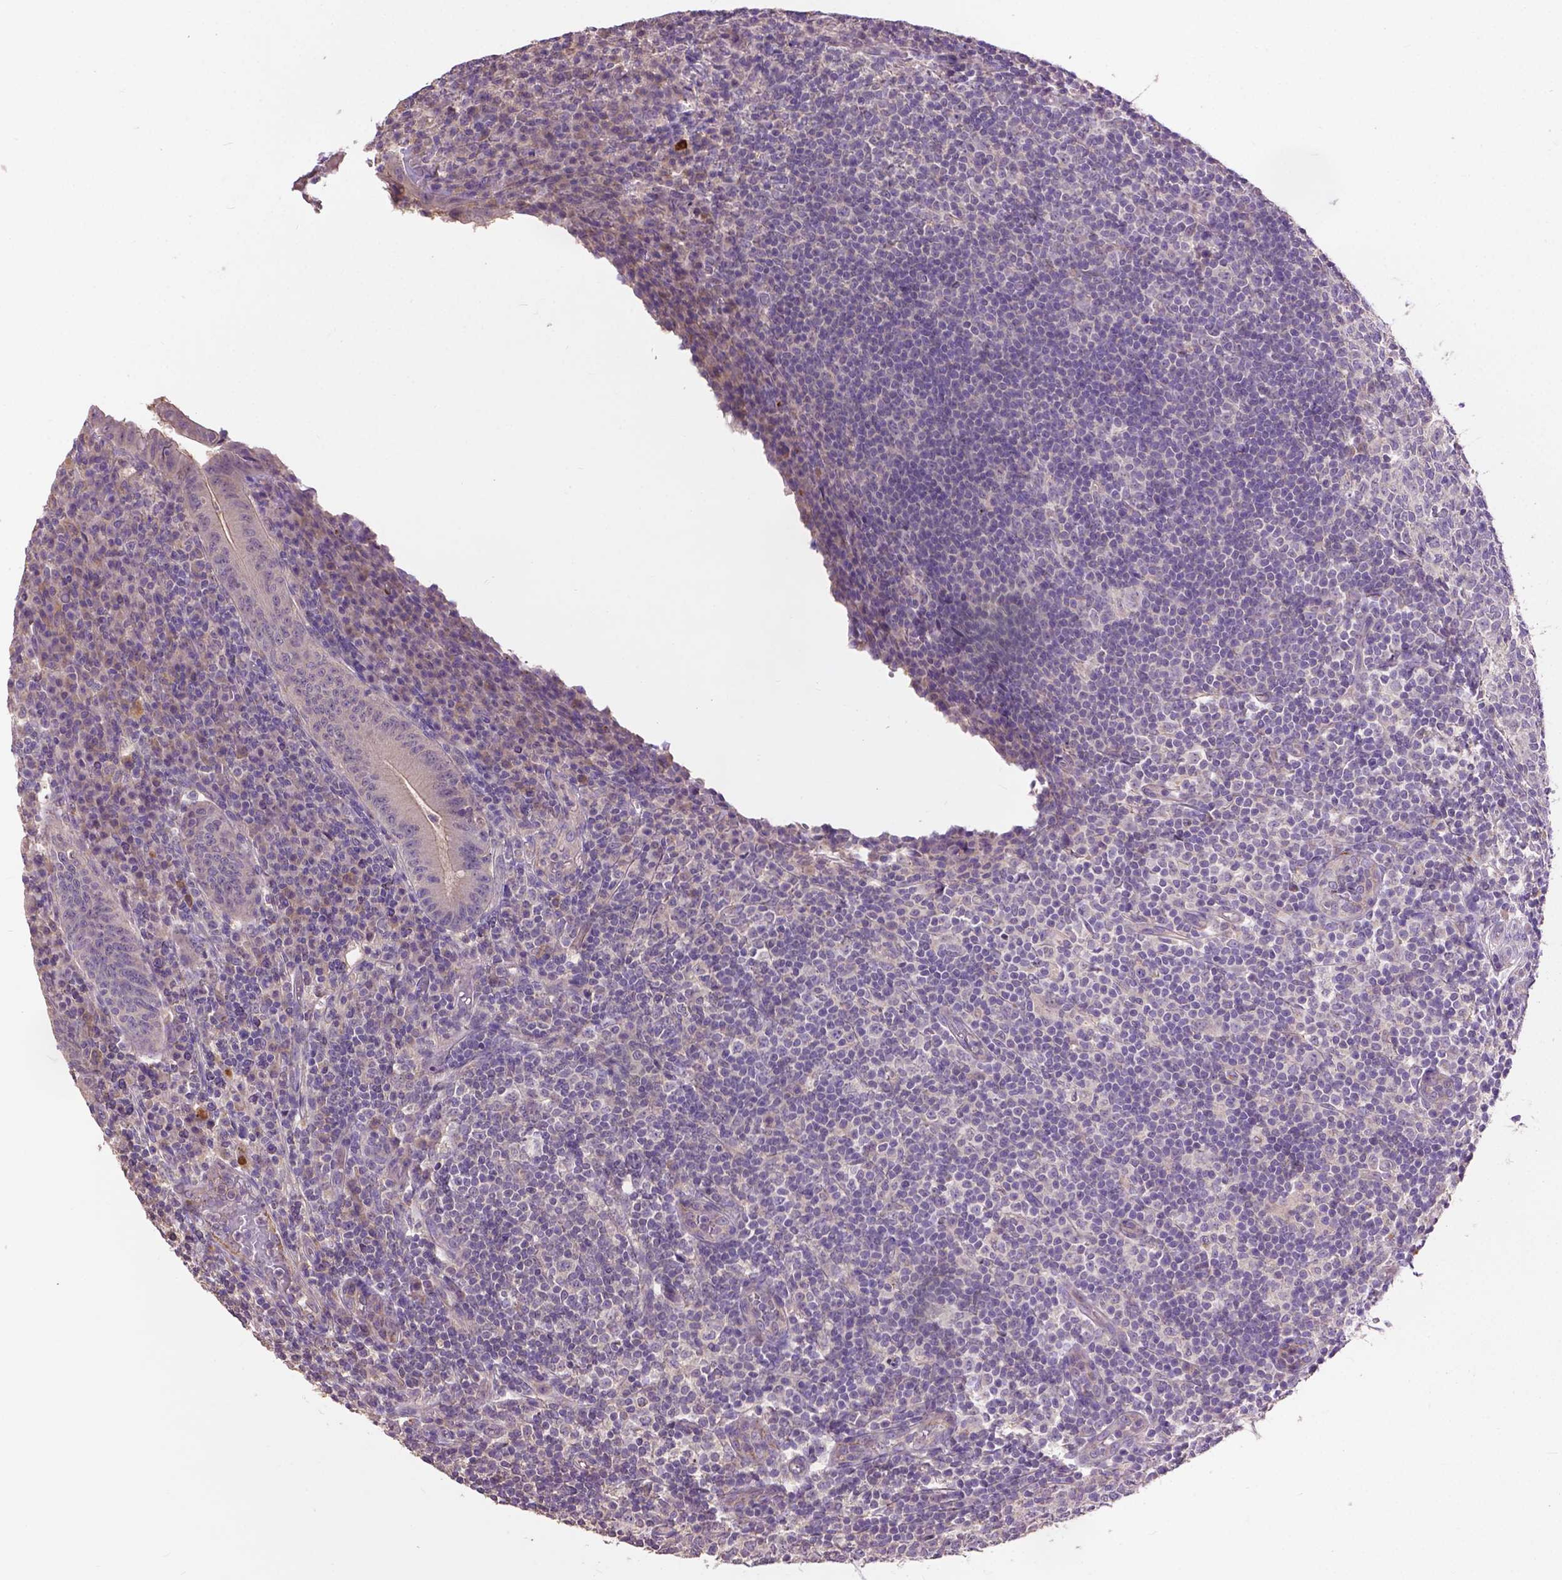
{"staining": {"intensity": "negative", "quantity": "none", "location": "none"}, "tissue": "appendix", "cell_type": "Glandular cells", "image_type": "normal", "snomed": [{"axis": "morphology", "description": "Normal tissue, NOS"}, {"axis": "topography", "description": "Appendix"}], "caption": "Human appendix stained for a protein using immunohistochemistry shows no staining in glandular cells.", "gene": "ZNF337", "patient": {"sex": "male", "age": 18}}